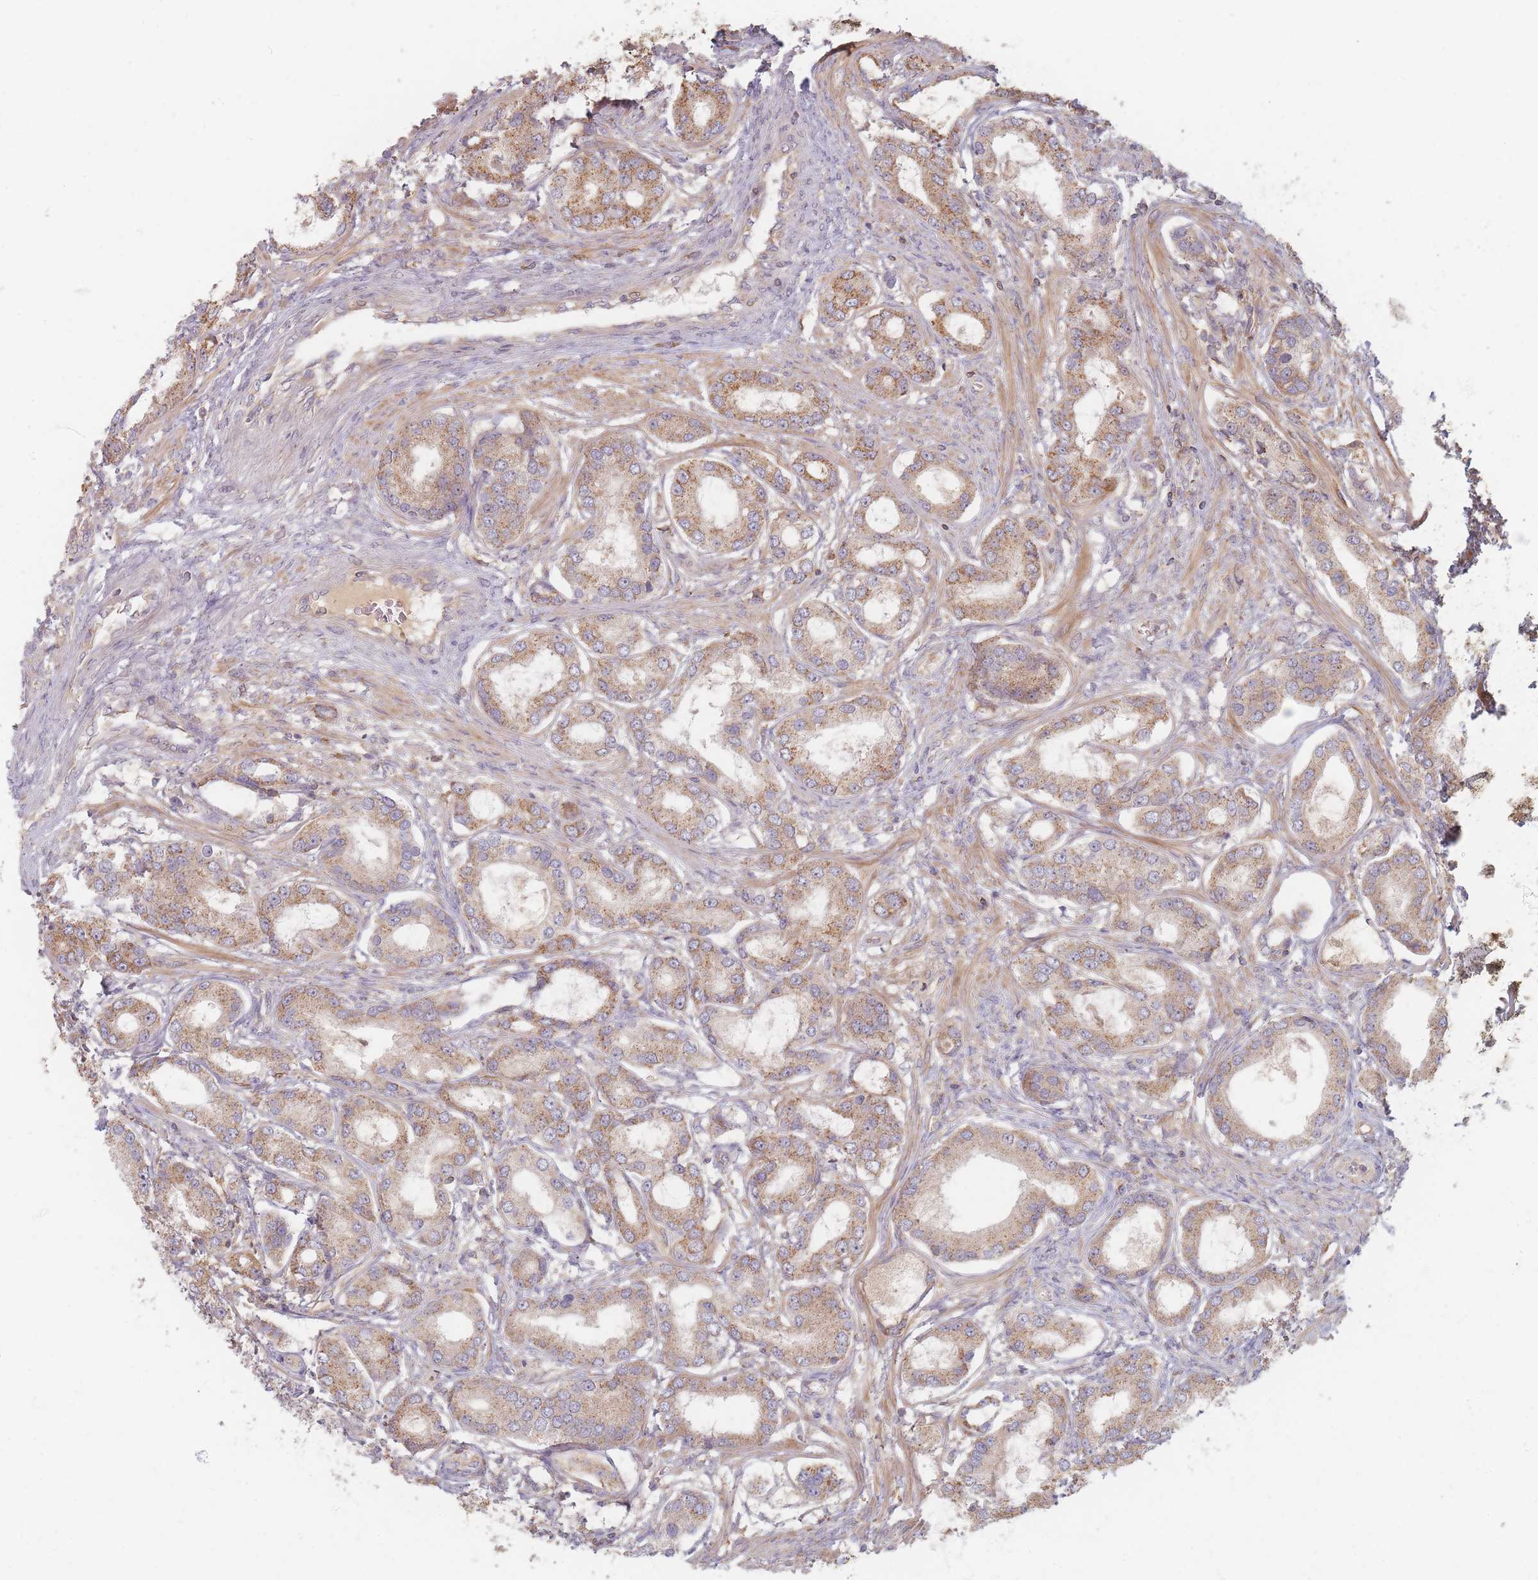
{"staining": {"intensity": "moderate", "quantity": ">75%", "location": "cytoplasmic/membranous"}, "tissue": "prostate cancer", "cell_type": "Tumor cells", "image_type": "cancer", "snomed": [{"axis": "morphology", "description": "Adenocarcinoma, High grade"}, {"axis": "topography", "description": "Prostate"}], "caption": "Protein expression analysis of human prostate high-grade adenocarcinoma reveals moderate cytoplasmic/membranous positivity in about >75% of tumor cells.", "gene": "SLC35F3", "patient": {"sex": "male", "age": 69}}